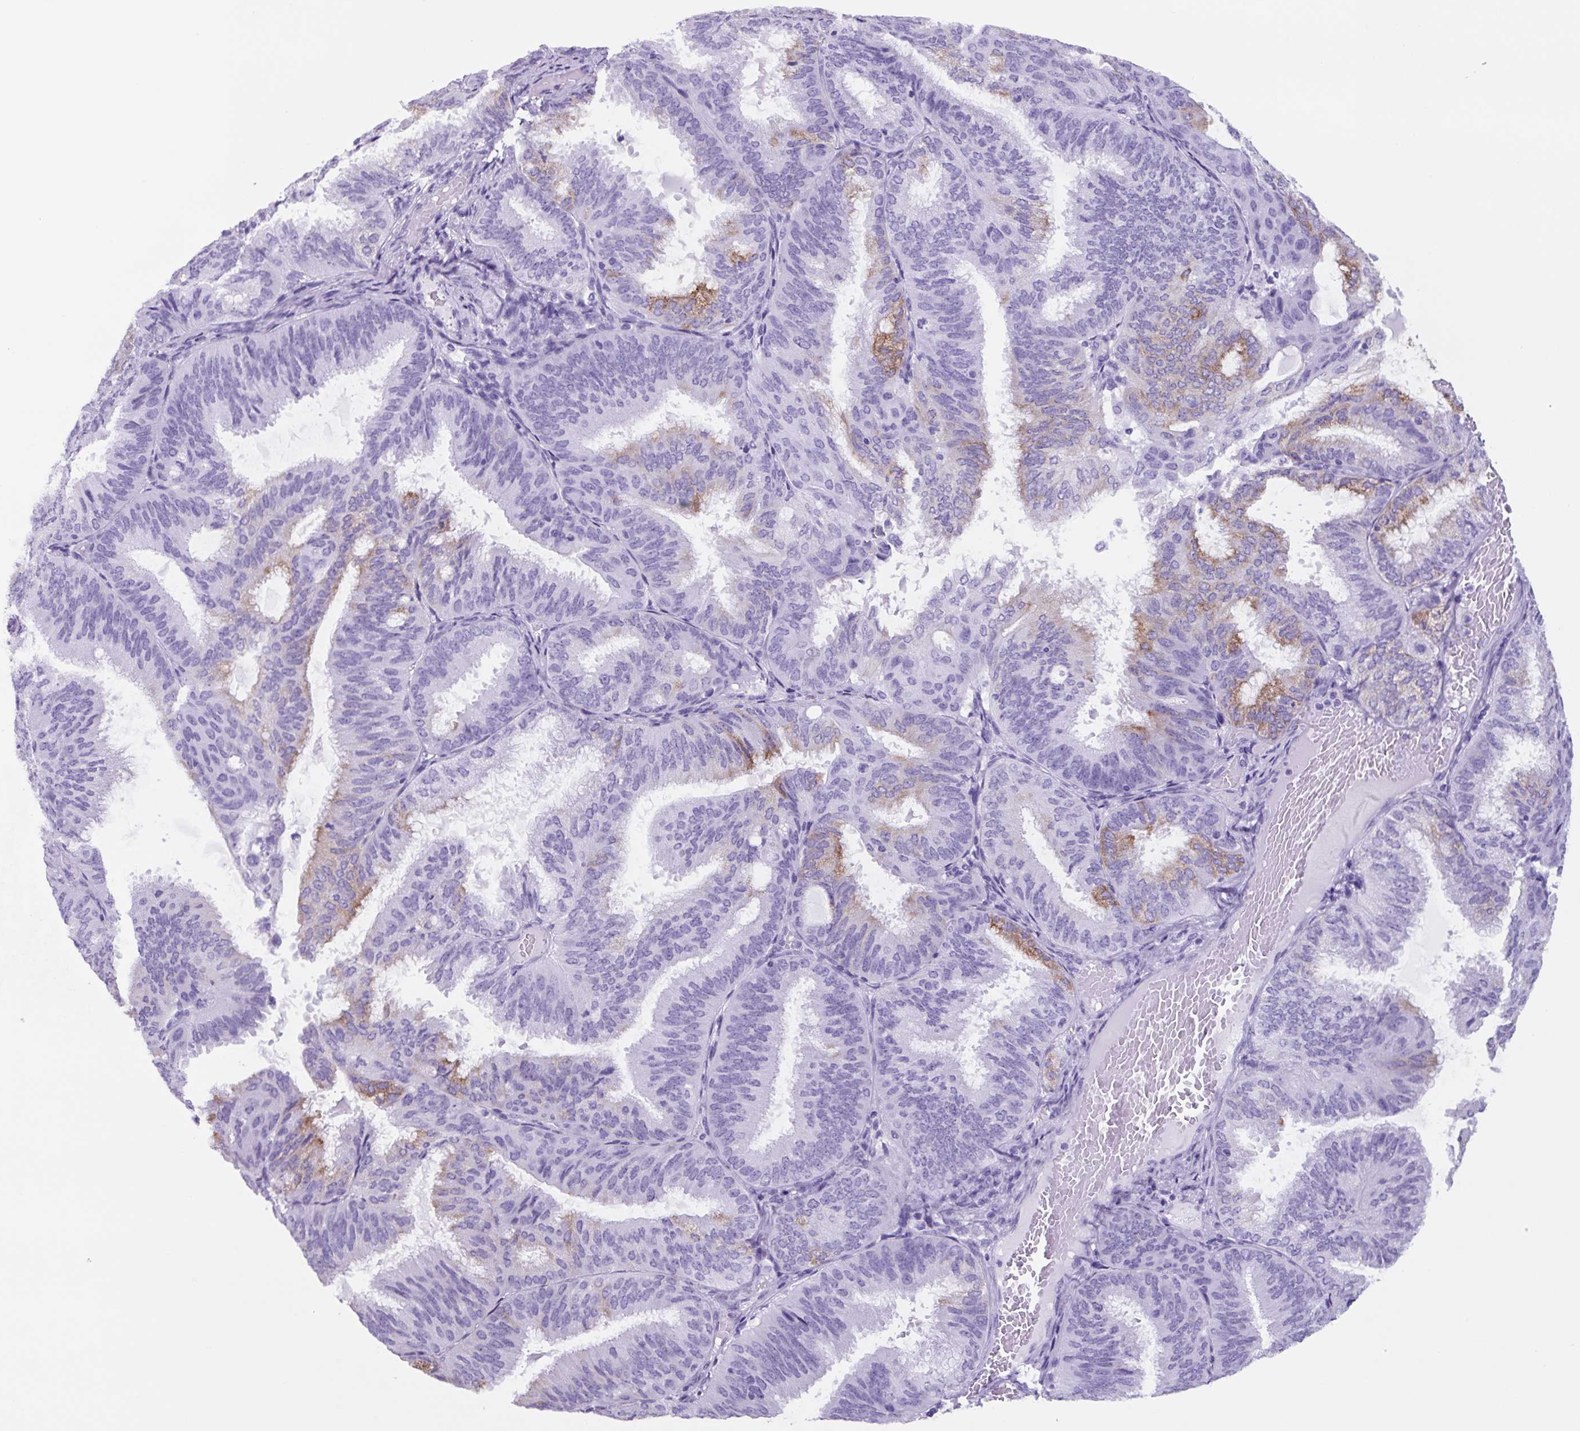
{"staining": {"intensity": "moderate", "quantity": "<25%", "location": "cytoplasmic/membranous"}, "tissue": "endometrial cancer", "cell_type": "Tumor cells", "image_type": "cancer", "snomed": [{"axis": "morphology", "description": "Adenocarcinoma, NOS"}, {"axis": "topography", "description": "Endometrium"}], "caption": "This photomicrograph exhibits immunohistochemistry staining of adenocarcinoma (endometrial), with low moderate cytoplasmic/membranous positivity in approximately <25% of tumor cells.", "gene": "TNFRSF8", "patient": {"sex": "female", "age": 49}}